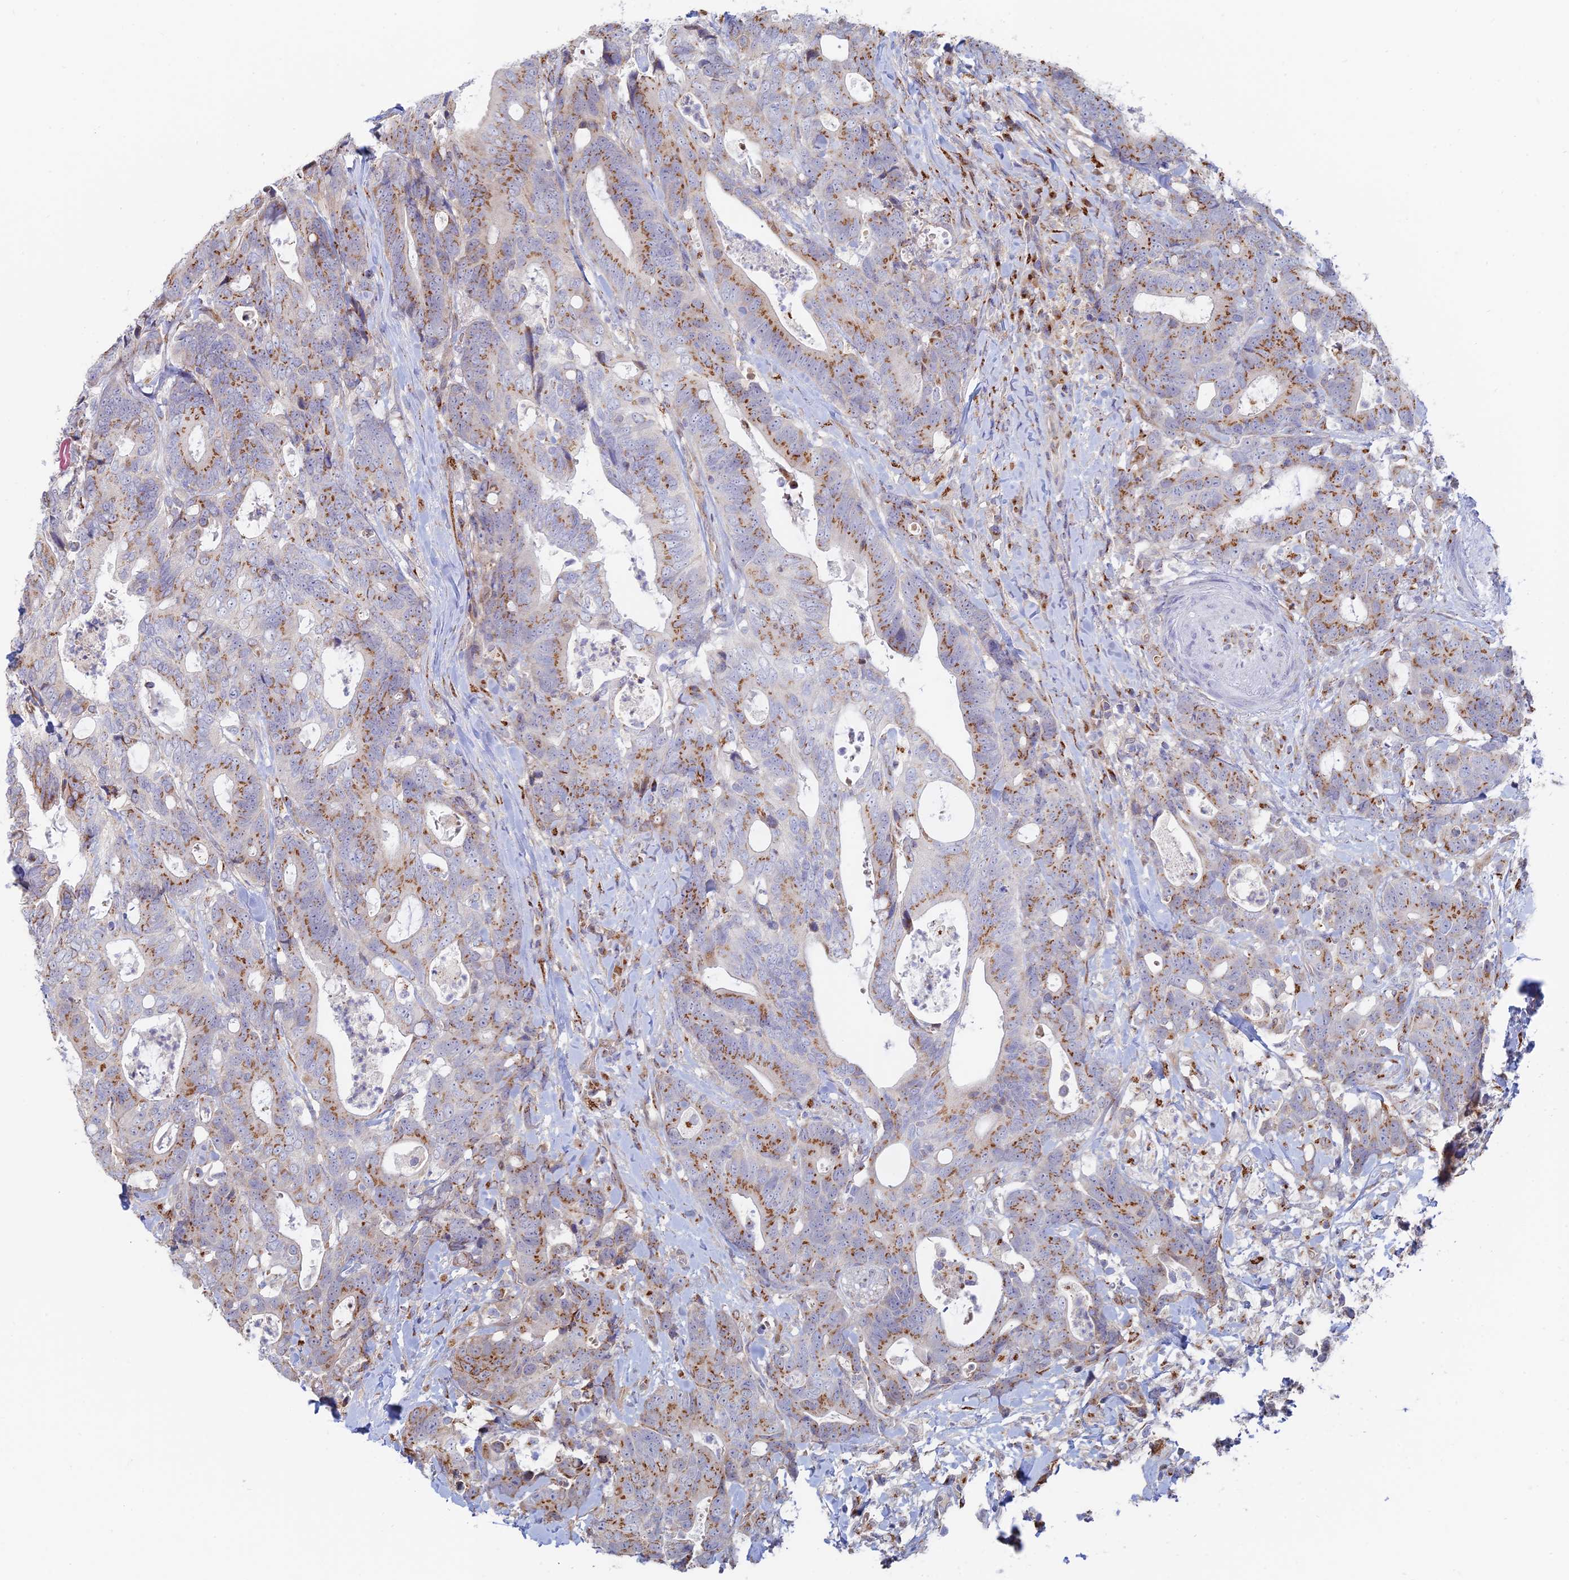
{"staining": {"intensity": "moderate", "quantity": ">75%", "location": "cytoplasmic/membranous"}, "tissue": "colorectal cancer", "cell_type": "Tumor cells", "image_type": "cancer", "snomed": [{"axis": "morphology", "description": "Adenocarcinoma, NOS"}, {"axis": "topography", "description": "Colon"}], "caption": "Colorectal adenocarcinoma stained for a protein (brown) demonstrates moderate cytoplasmic/membranous positive staining in about >75% of tumor cells.", "gene": "HS2ST1", "patient": {"sex": "female", "age": 82}}